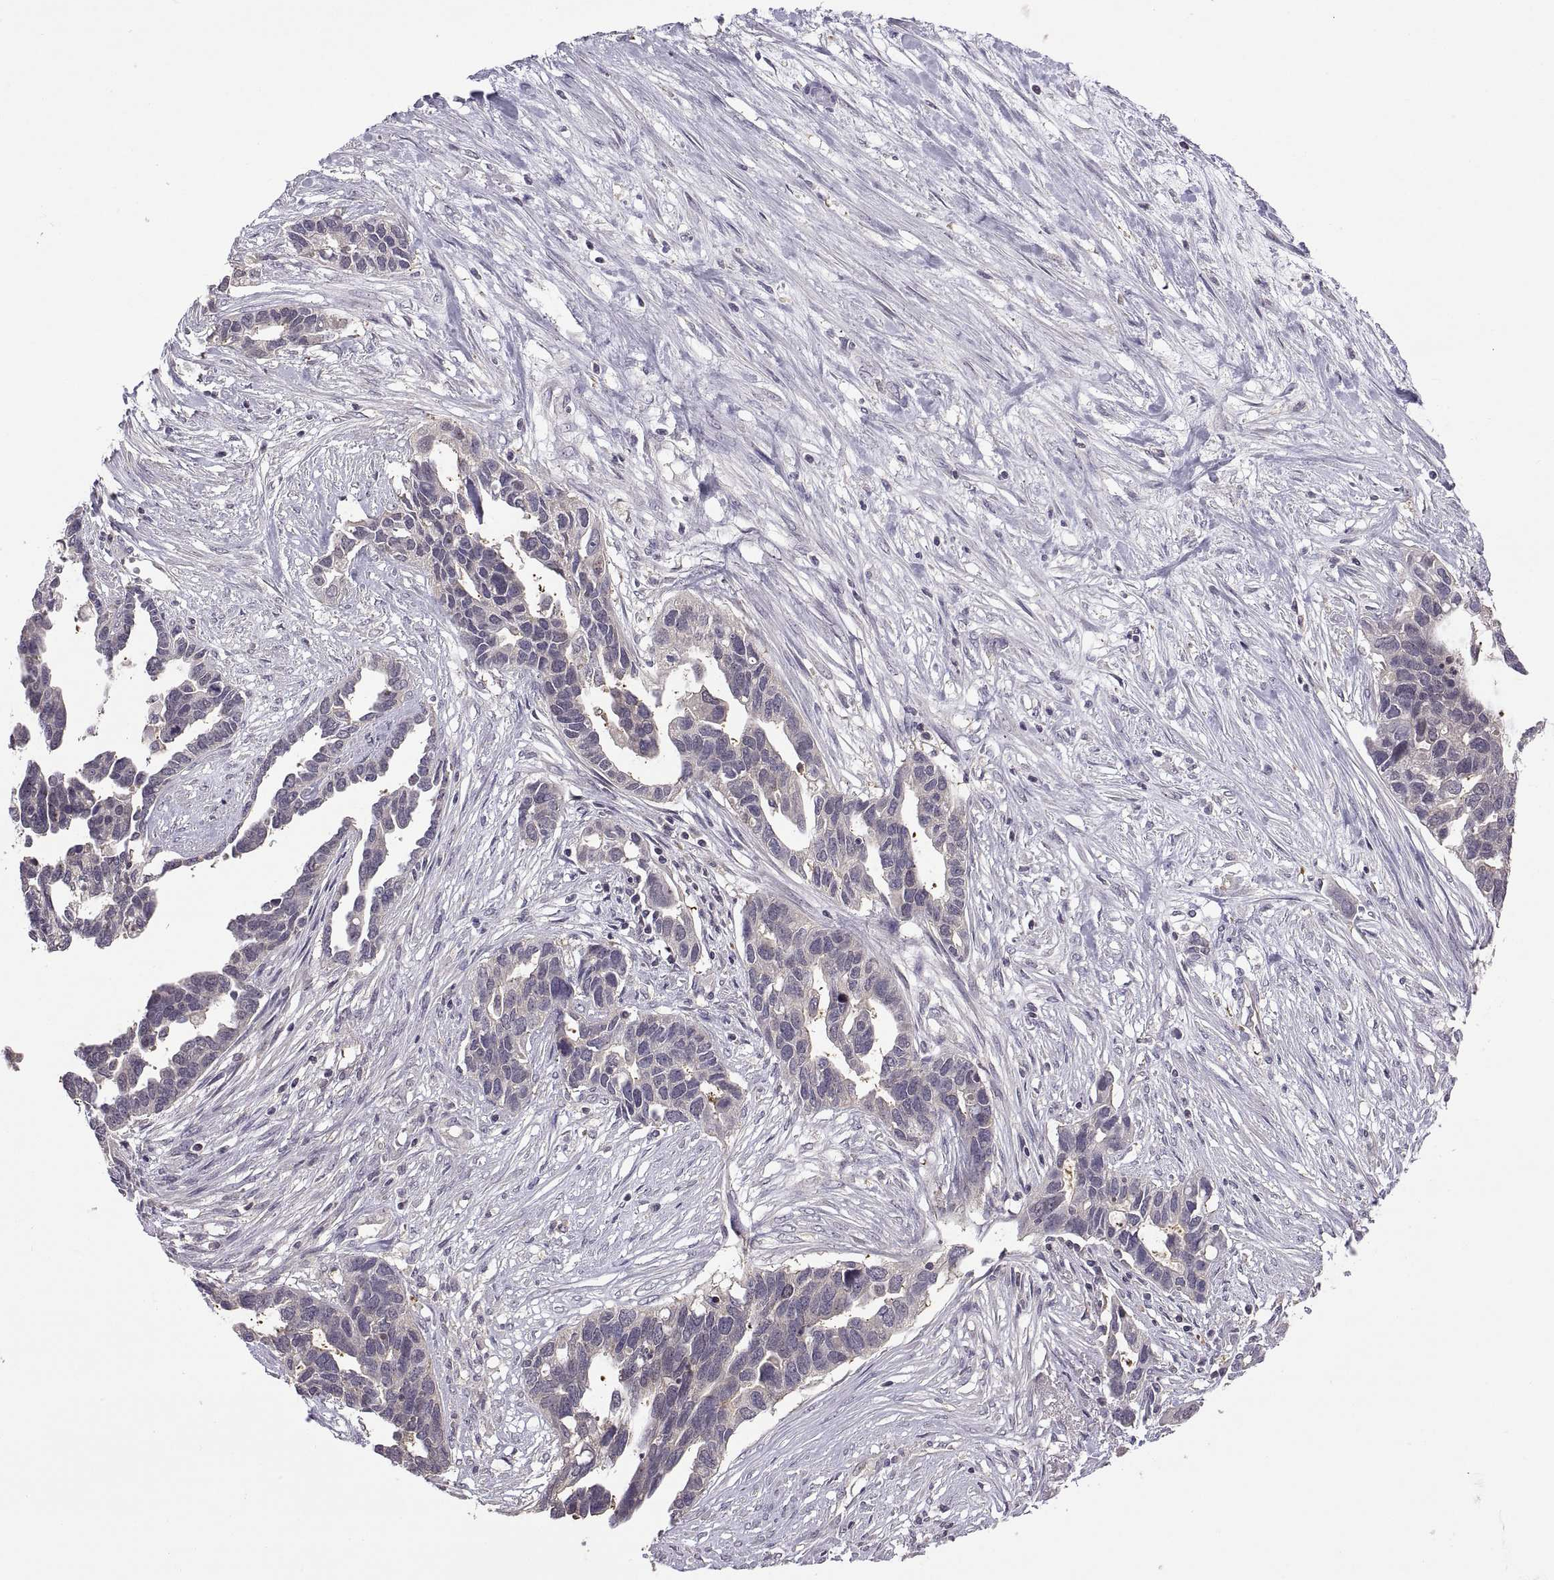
{"staining": {"intensity": "negative", "quantity": "none", "location": "none"}, "tissue": "ovarian cancer", "cell_type": "Tumor cells", "image_type": "cancer", "snomed": [{"axis": "morphology", "description": "Cystadenocarcinoma, serous, NOS"}, {"axis": "topography", "description": "Ovary"}], "caption": "An image of serous cystadenocarcinoma (ovarian) stained for a protein reveals no brown staining in tumor cells. The staining is performed using DAB brown chromogen with nuclei counter-stained in using hematoxylin.", "gene": "NMNAT2", "patient": {"sex": "female", "age": 54}}